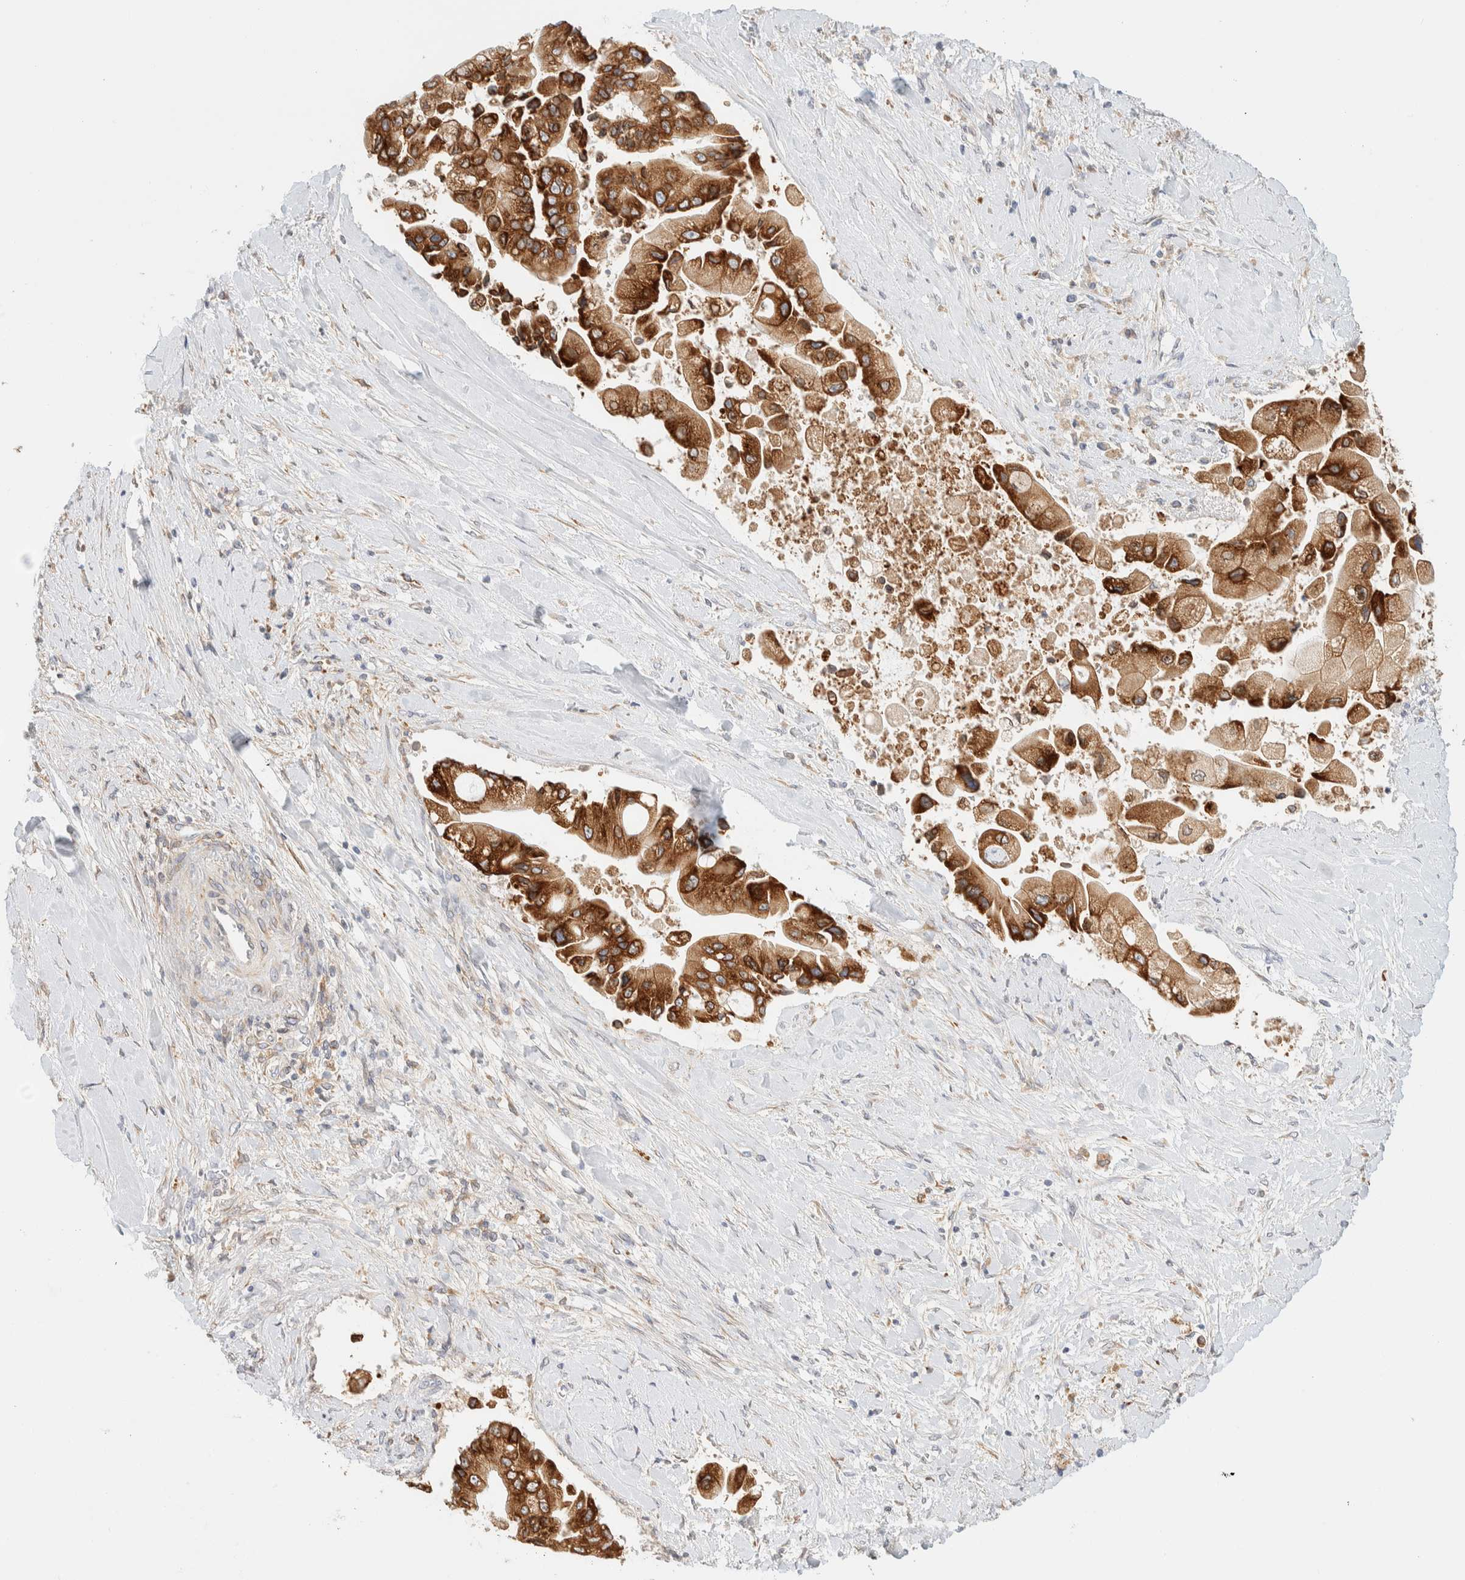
{"staining": {"intensity": "strong", "quantity": ">75%", "location": "cytoplasmic/membranous"}, "tissue": "liver cancer", "cell_type": "Tumor cells", "image_type": "cancer", "snomed": [{"axis": "morphology", "description": "Cholangiocarcinoma"}, {"axis": "topography", "description": "Liver"}], "caption": "A brown stain shows strong cytoplasmic/membranous expression of a protein in human liver cancer tumor cells. The protein is stained brown, and the nuclei are stained in blue (DAB (3,3'-diaminobenzidine) IHC with brightfield microscopy, high magnification).", "gene": "NT5C", "patient": {"sex": "male", "age": 50}}